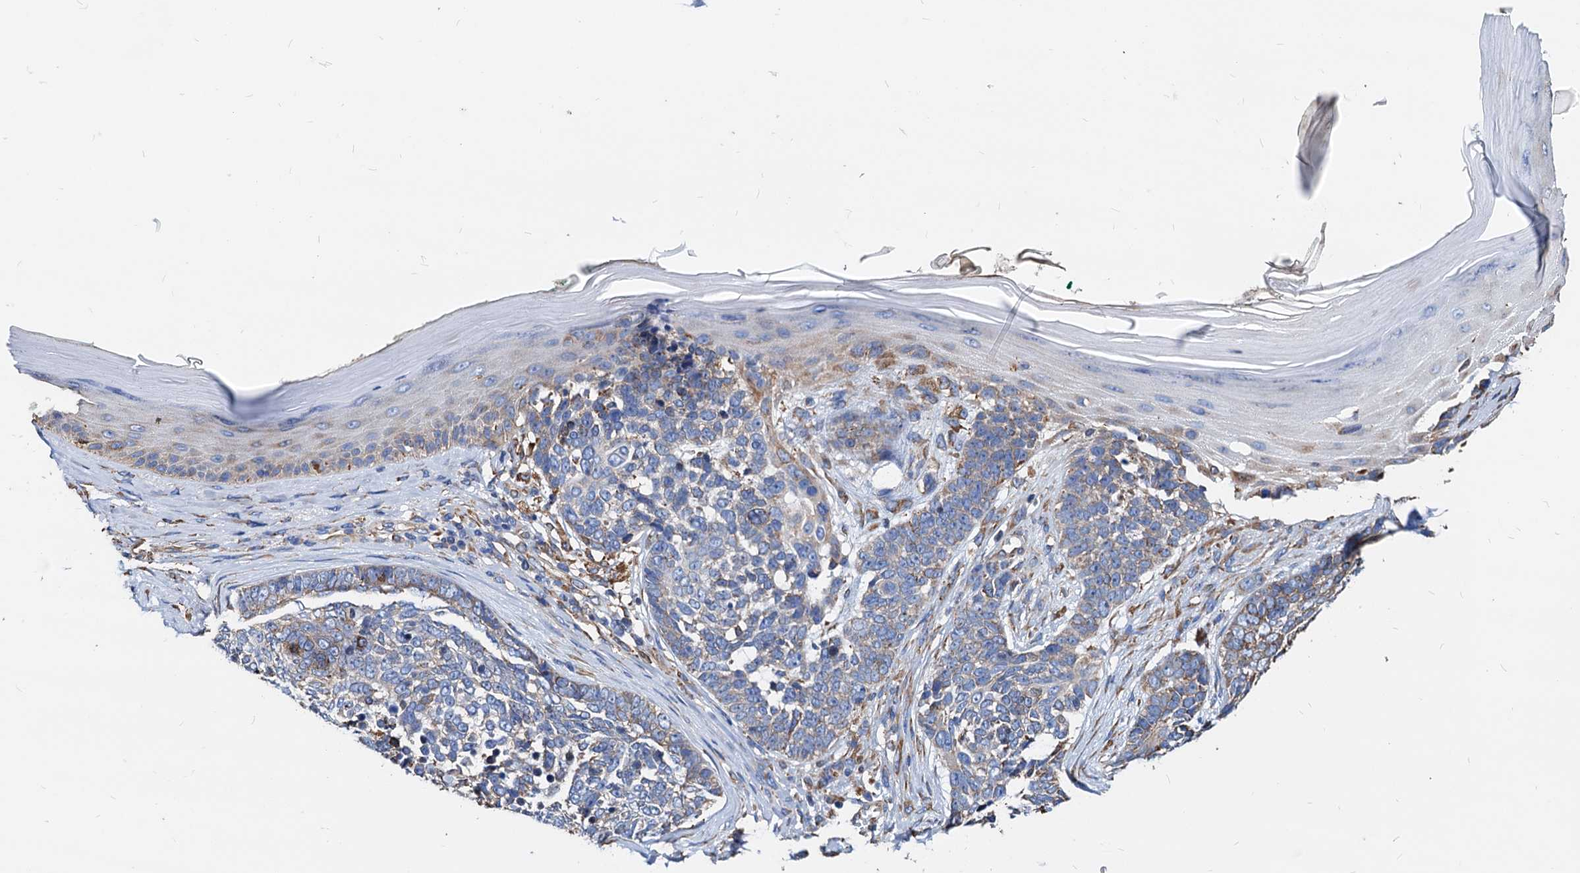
{"staining": {"intensity": "negative", "quantity": "none", "location": "none"}, "tissue": "skin cancer", "cell_type": "Tumor cells", "image_type": "cancer", "snomed": [{"axis": "morphology", "description": "Basal cell carcinoma"}, {"axis": "topography", "description": "Skin"}], "caption": "The micrograph exhibits no significant expression in tumor cells of basal cell carcinoma (skin). Nuclei are stained in blue.", "gene": "HSPA5", "patient": {"sex": "female", "age": 81}}